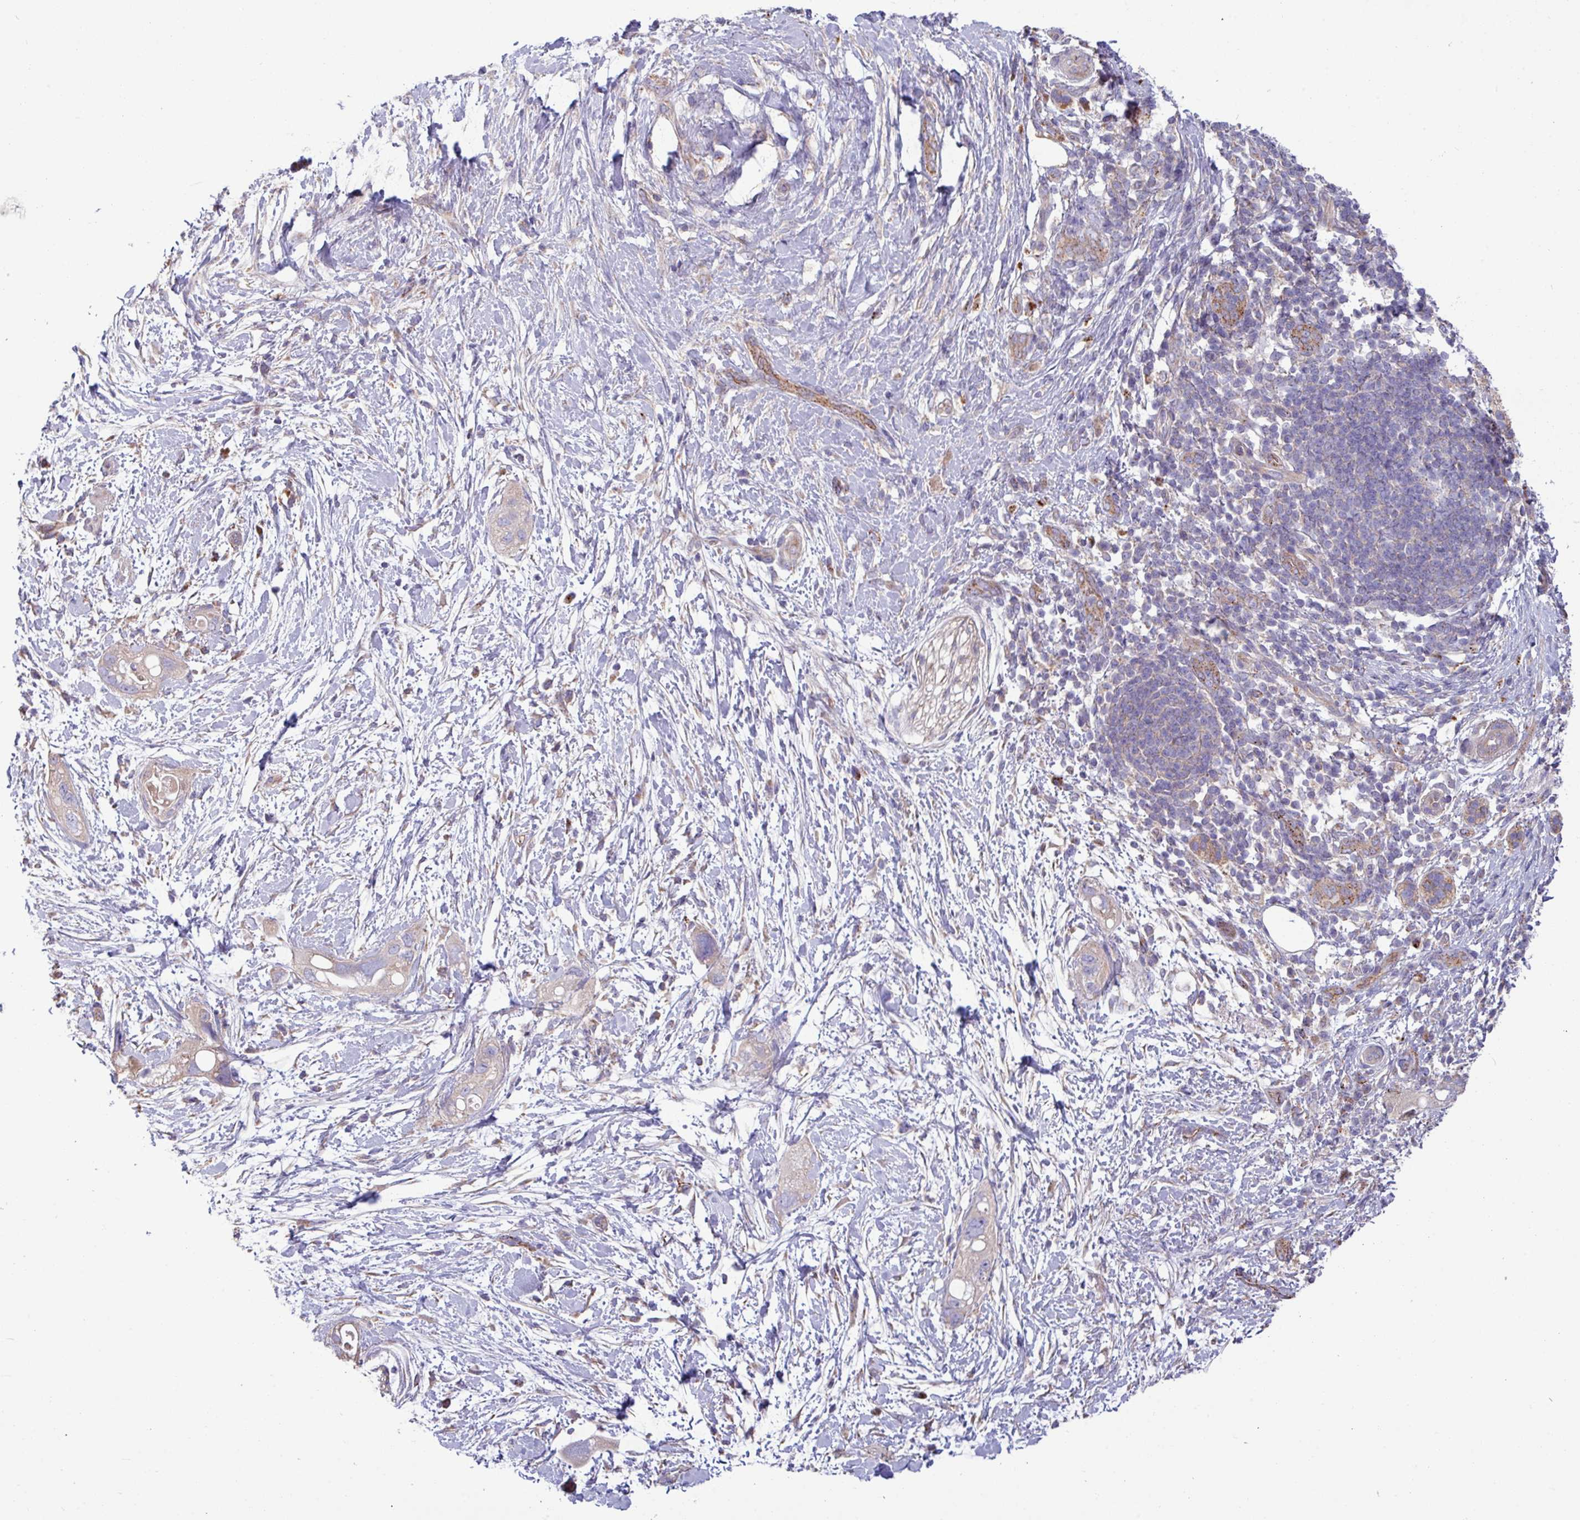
{"staining": {"intensity": "negative", "quantity": "none", "location": "none"}, "tissue": "pancreatic cancer", "cell_type": "Tumor cells", "image_type": "cancer", "snomed": [{"axis": "morphology", "description": "Adenocarcinoma, NOS"}, {"axis": "topography", "description": "Pancreas"}], "caption": "This is a micrograph of immunohistochemistry staining of pancreatic cancer (adenocarcinoma), which shows no staining in tumor cells.", "gene": "PPM1J", "patient": {"sex": "female", "age": 72}}